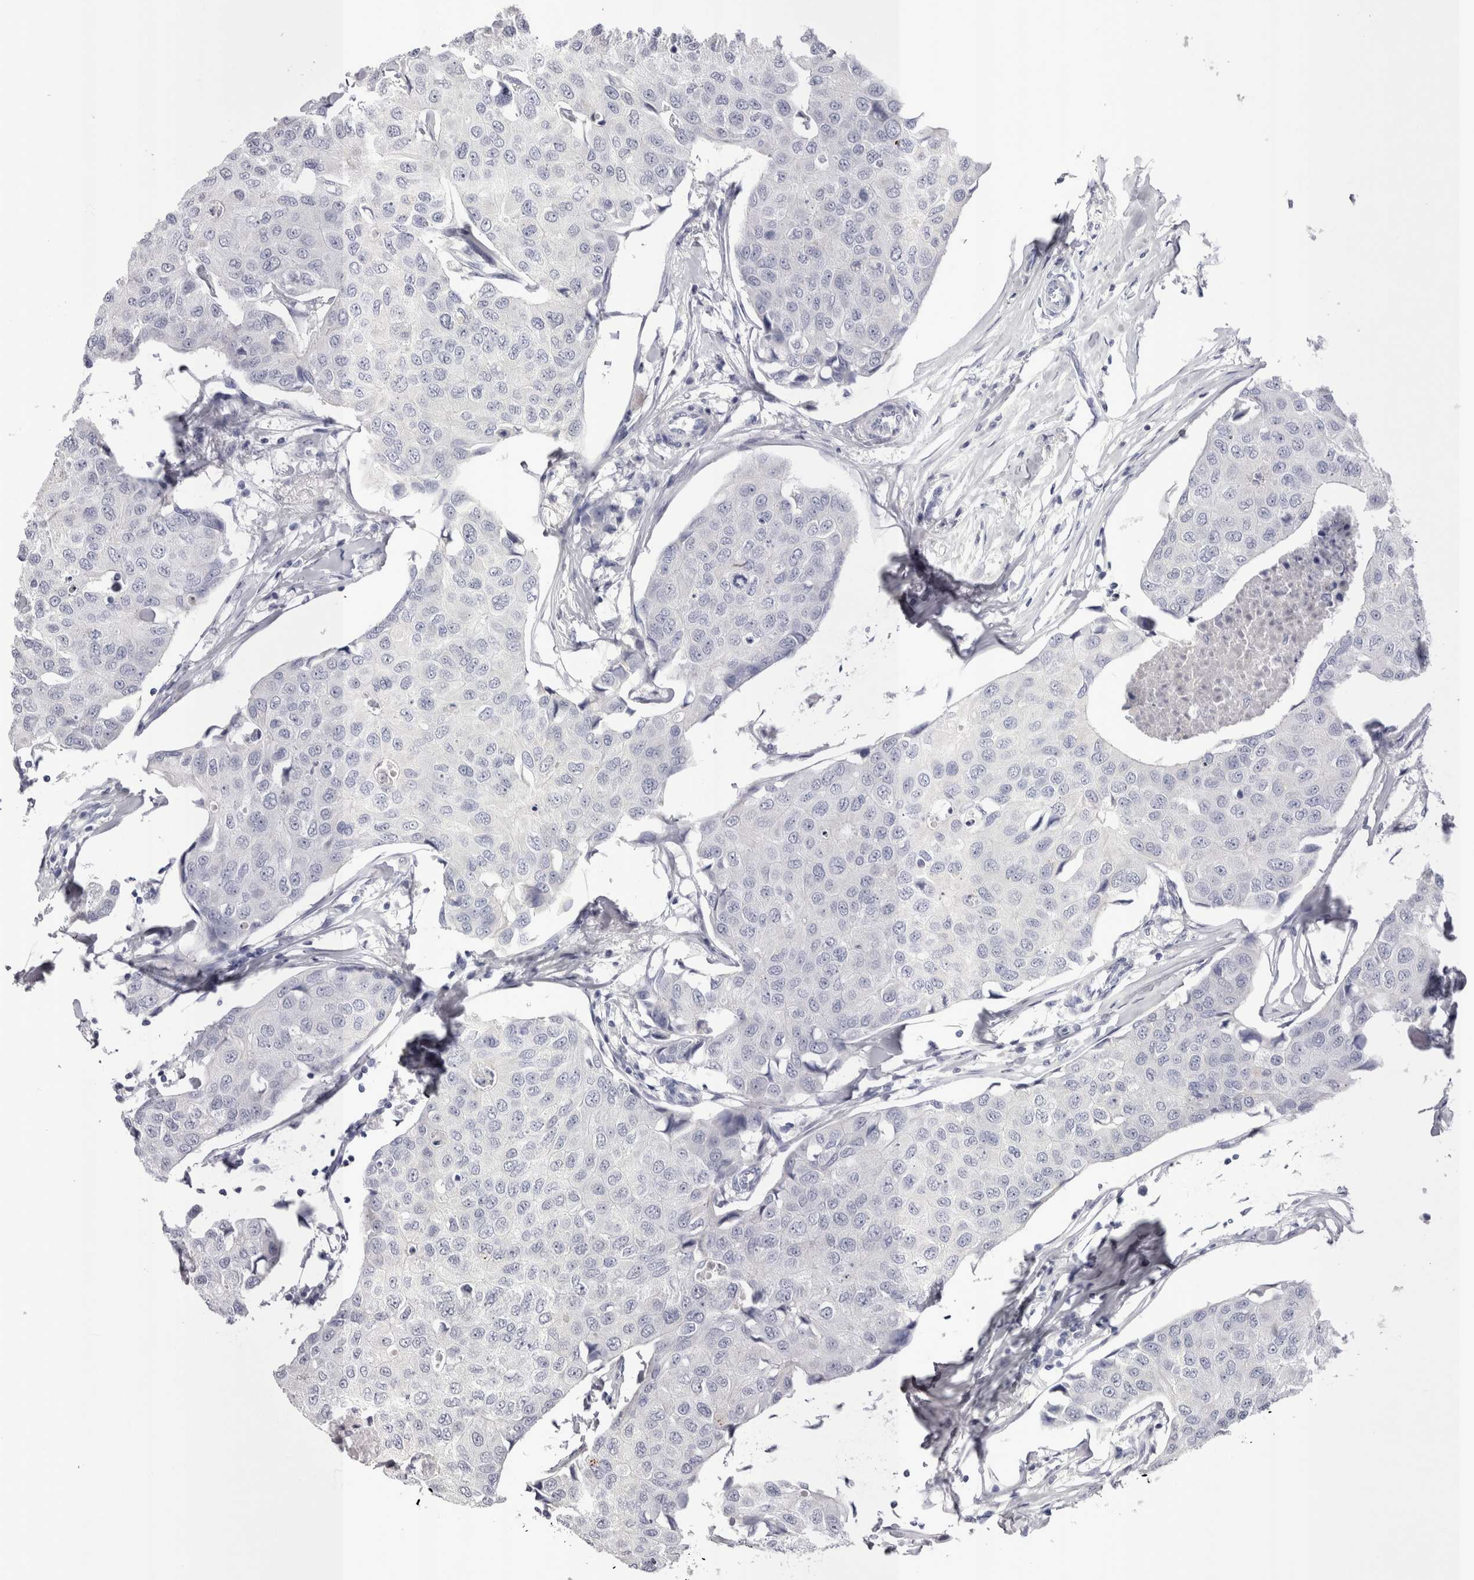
{"staining": {"intensity": "negative", "quantity": "none", "location": "none"}, "tissue": "breast cancer", "cell_type": "Tumor cells", "image_type": "cancer", "snomed": [{"axis": "morphology", "description": "Duct carcinoma"}, {"axis": "topography", "description": "Breast"}], "caption": "Histopathology image shows no protein positivity in tumor cells of breast invasive ductal carcinoma tissue. The staining is performed using DAB (3,3'-diaminobenzidine) brown chromogen with nuclei counter-stained in using hematoxylin.", "gene": "PWP2", "patient": {"sex": "female", "age": 80}}